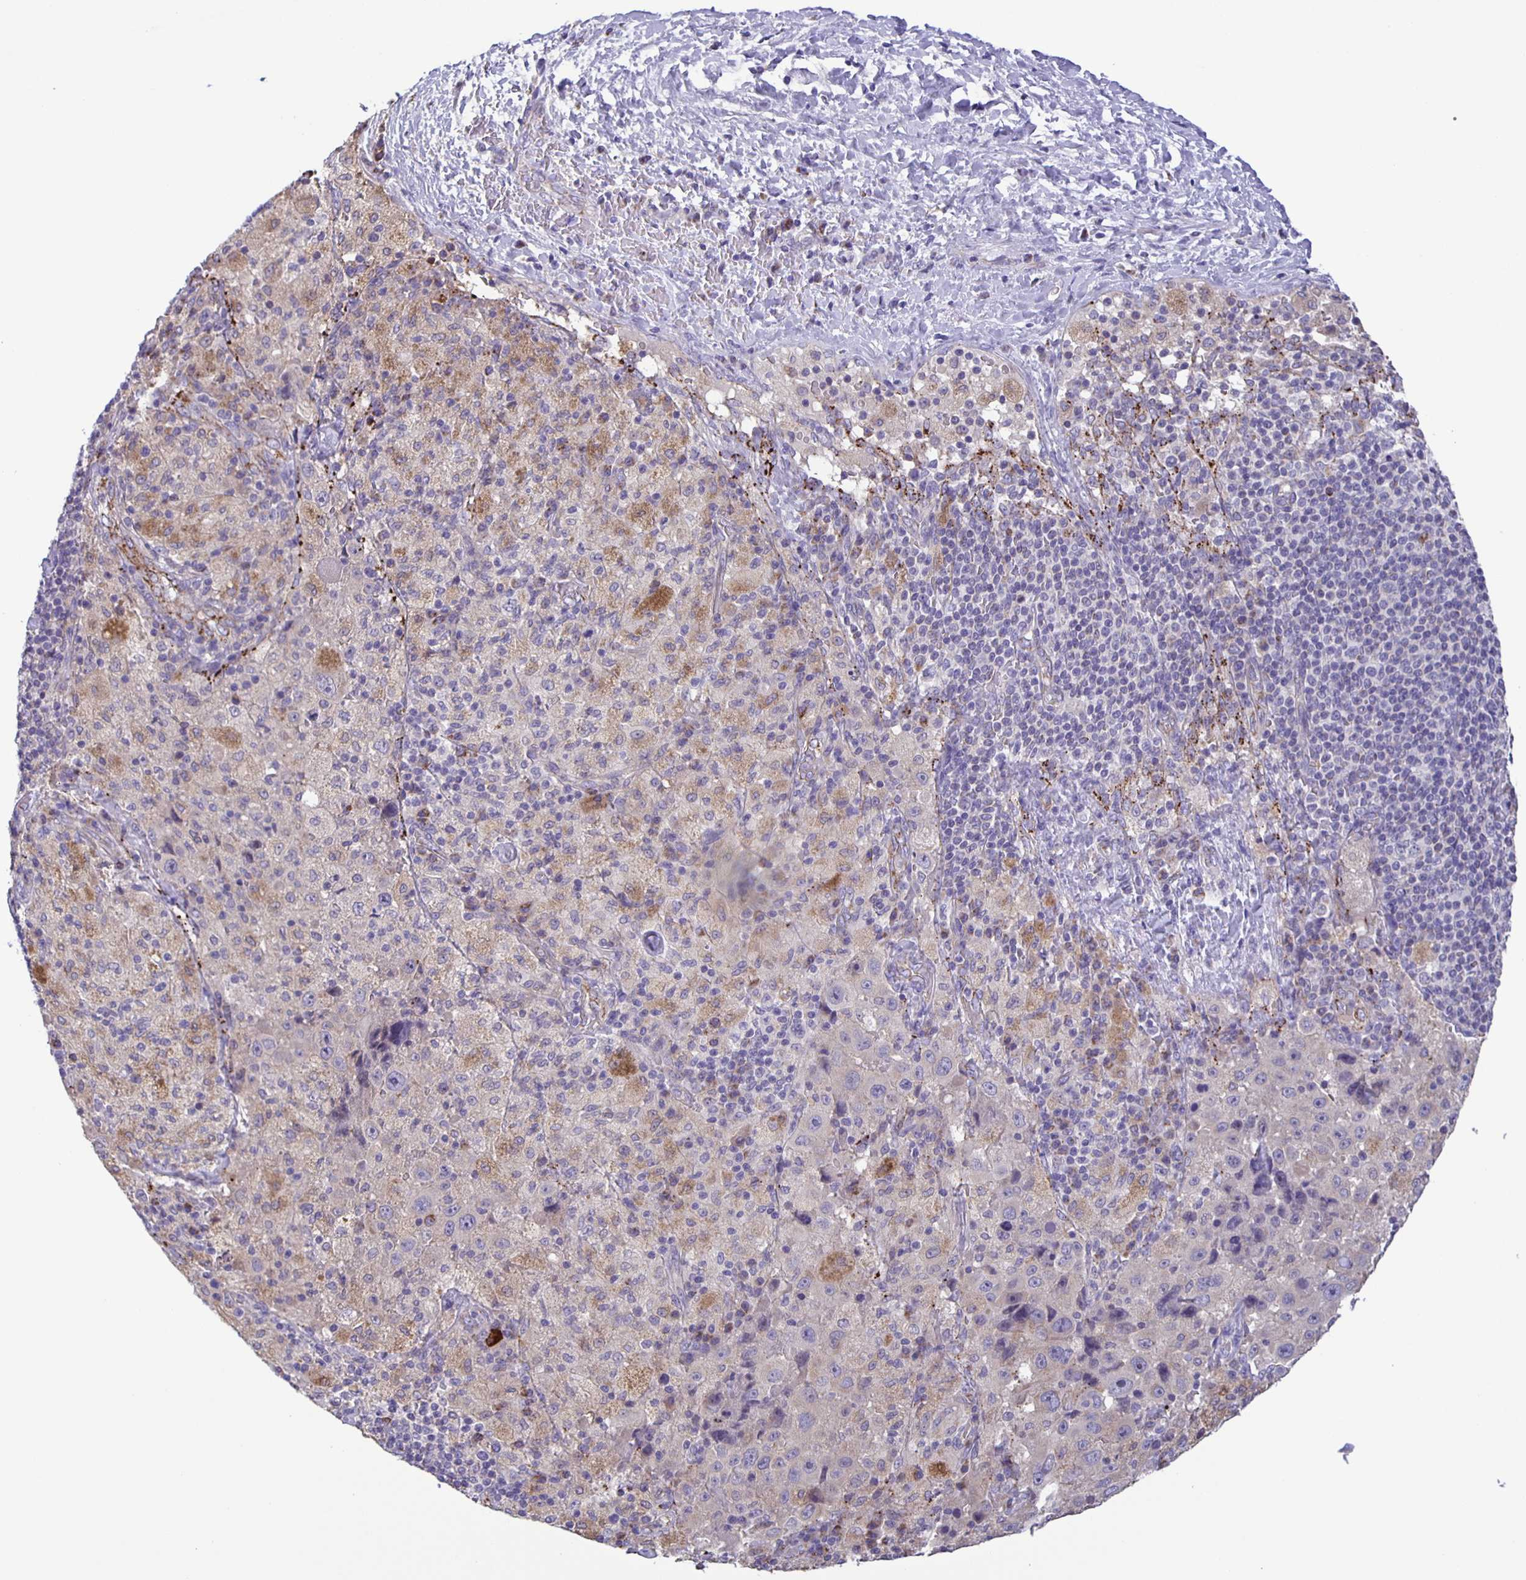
{"staining": {"intensity": "negative", "quantity": "none", "location": "none"}, "tissue": "melanoma", "cell_type": "Tumor cells", "image_type": "cancer", "snomed": [{"axis": "morphology", "description": "Malignant melanoma, Metastatic site"}, {"axis": "topography", "description": "Lymph node"}], "caption": "Tumor cells are negative for brown protein staining in malignant melanoma (metastatic site). (IHC, brightfield microscopy, high magnification).", "gene": "JMJD4", "patient": {"sex": "male", "age": 62}}